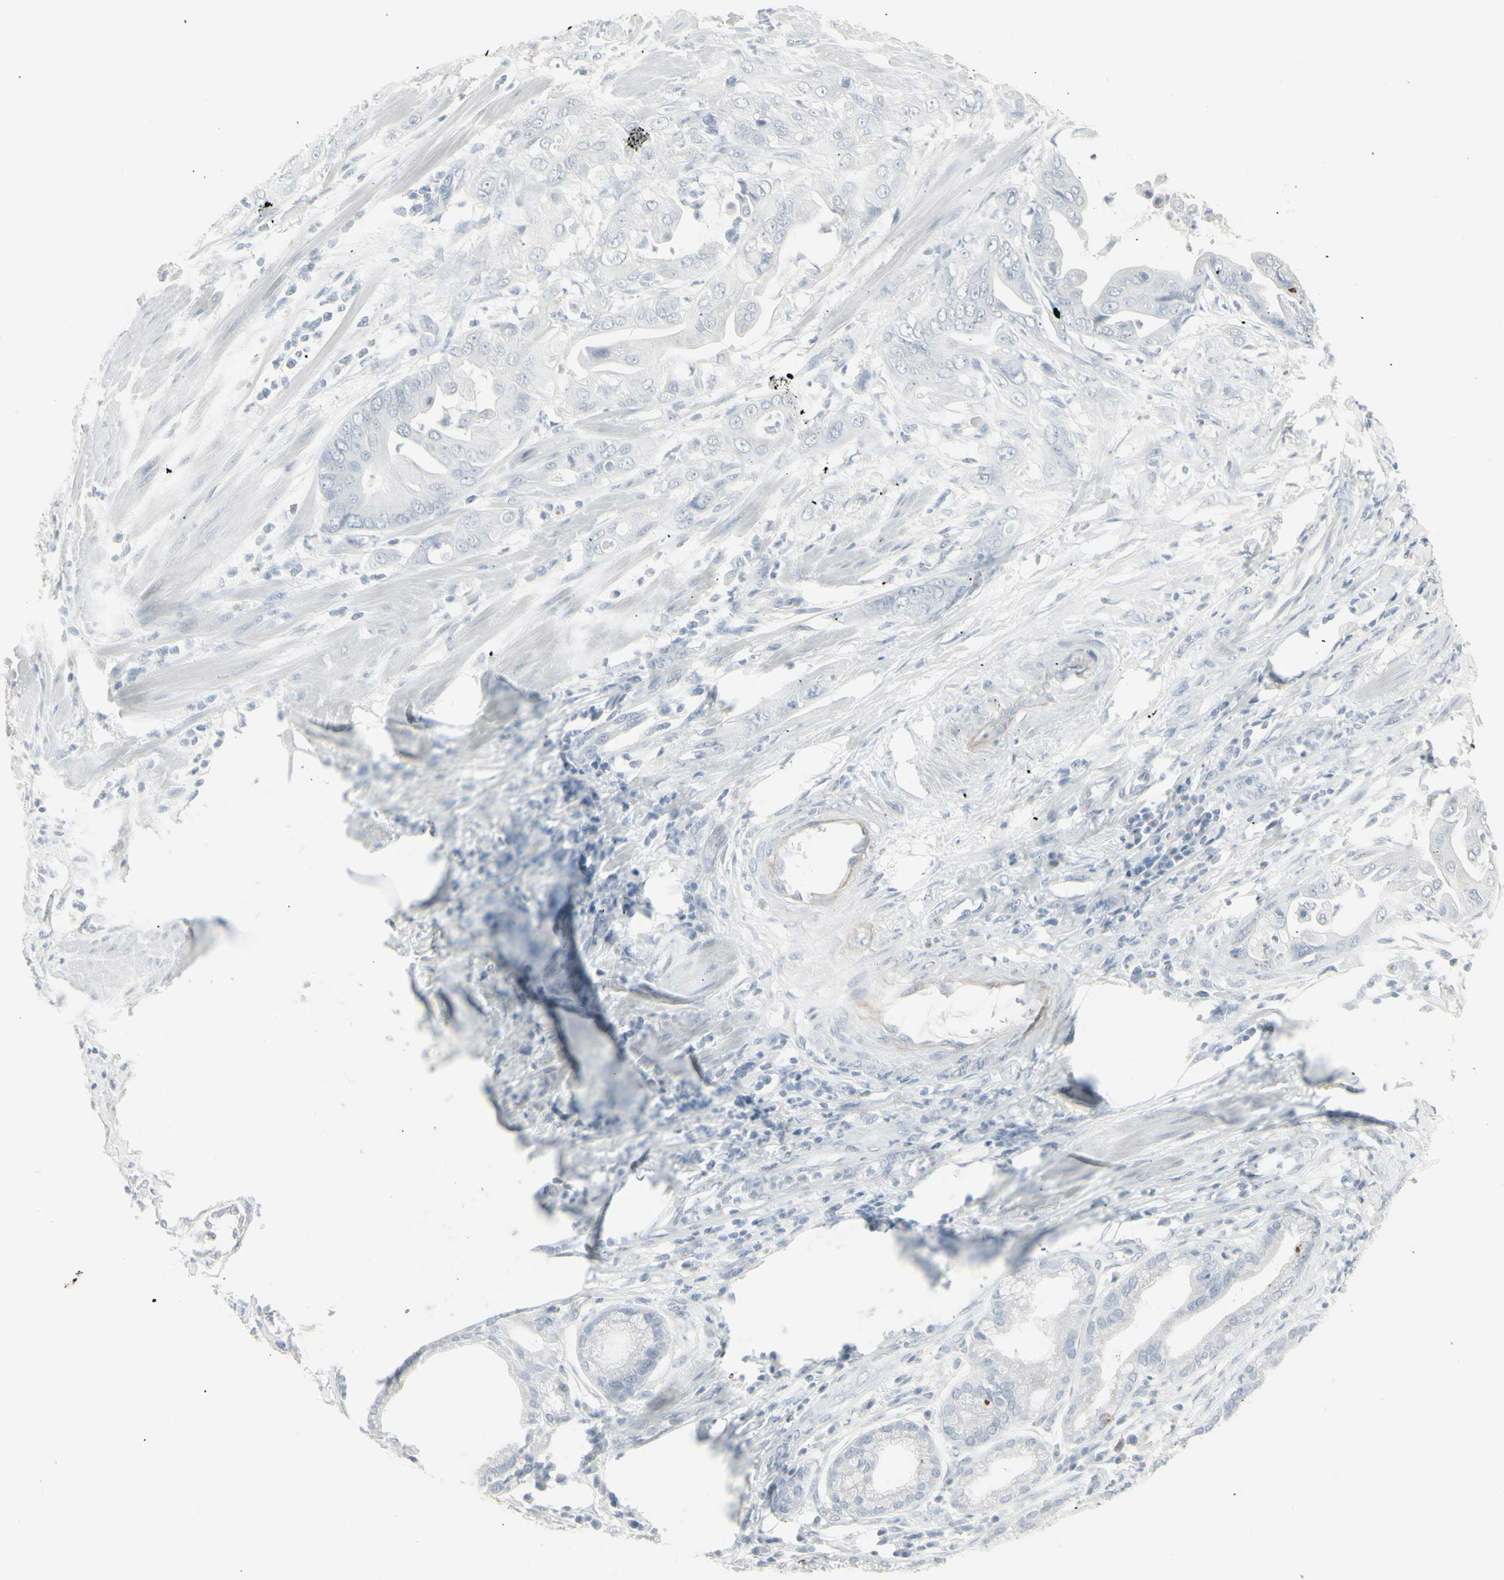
{"staining": {"intensity": "negative", "quantity": "none", "location": "none"}, "tissue": "pancreatic cancer", "cell_type": "Tumor cells", "image_type": "cancer", "snomed": [{"axis": "morphology", "description": "Adenocarcinoma, NOS"}, {"axis": "topography", "description": "Pancreas"}], "caption": "The immunohistochemistry (IHC) image has no significant staining in tumor cells of adenocarcinoma (pancreatic) tissue.", "gene": "YBX2", "patient": {"sex": "female", "age": 75}}